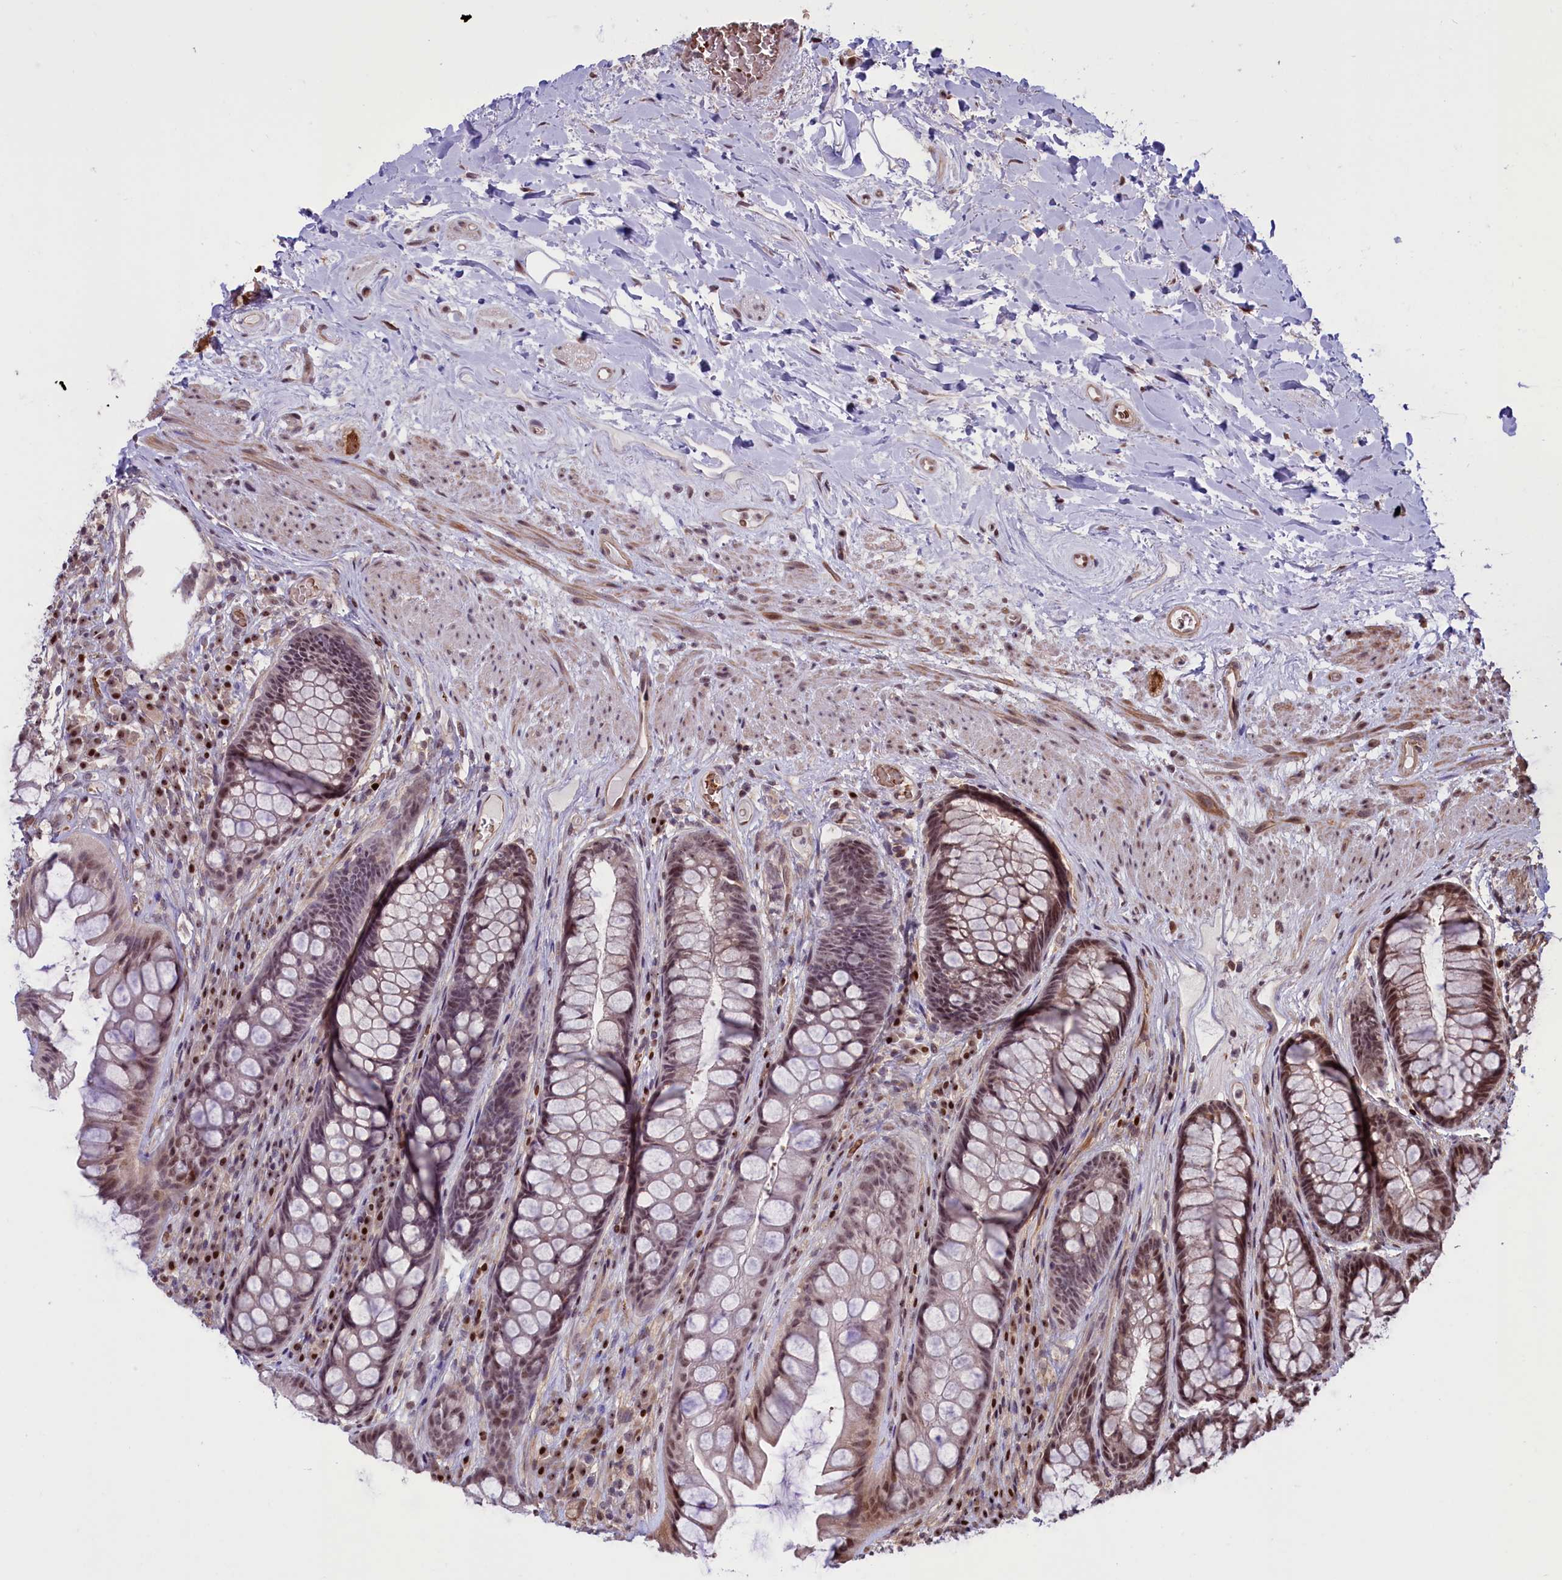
{"staining": {"intensity": "moderate", "quantity": "25%-75%", "location": "nuclear"}, "tissue": "rectum", "cell_type": "Glandular cells", "image_type": "normal", "snomed": [{"axis": "morphology", "description": "Normal tissue, NOS"}, {"axis": "topography", "description": "Rectum"}], "caption": "Human rectum stained with a brown dye demonstrates moderate nuclear positive positivity in approximately 25%-75% of glandular cells.", "gene": "SHFL", "patient": {"sex": "male", "age": 74}}